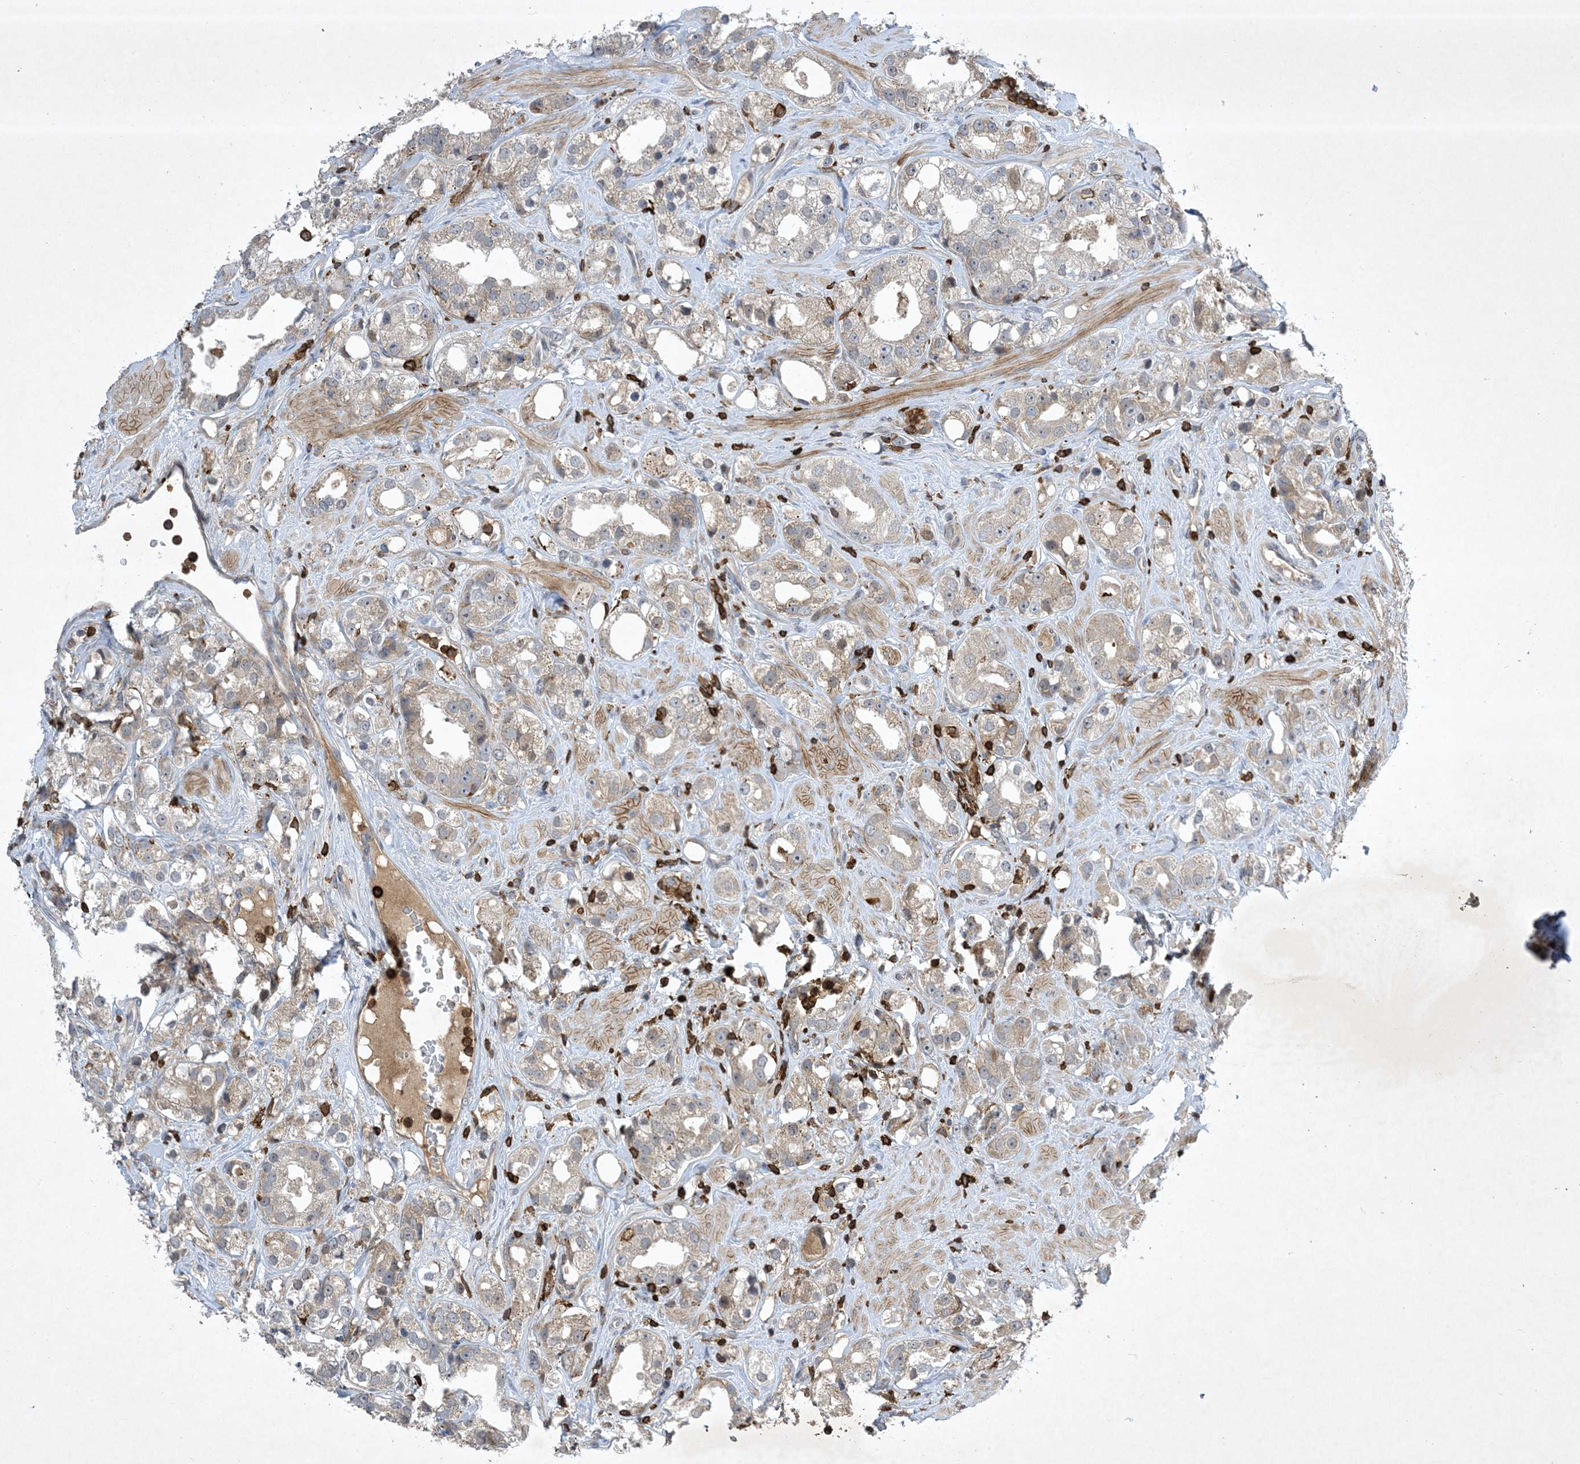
{"staining": {"intensity": "weak", "quantity": "<25%", "location": "cytoplasmic/membranous"}, "tissue": "prostate cancer", "cell_type": "Tumor cells", "image_type": "cancer", "snomed": [{"axis": "morphology", "description": "Adenocarcinoma, NOS"}, {"axis": "topography", "description": "Prostate"}], "caption": "The immunohistochemistry histopathology image has no significant expression in tumor cells of prostate cancer tissue.", "gene": "AK9", "patient": {"sex": "male", "age": 79}}